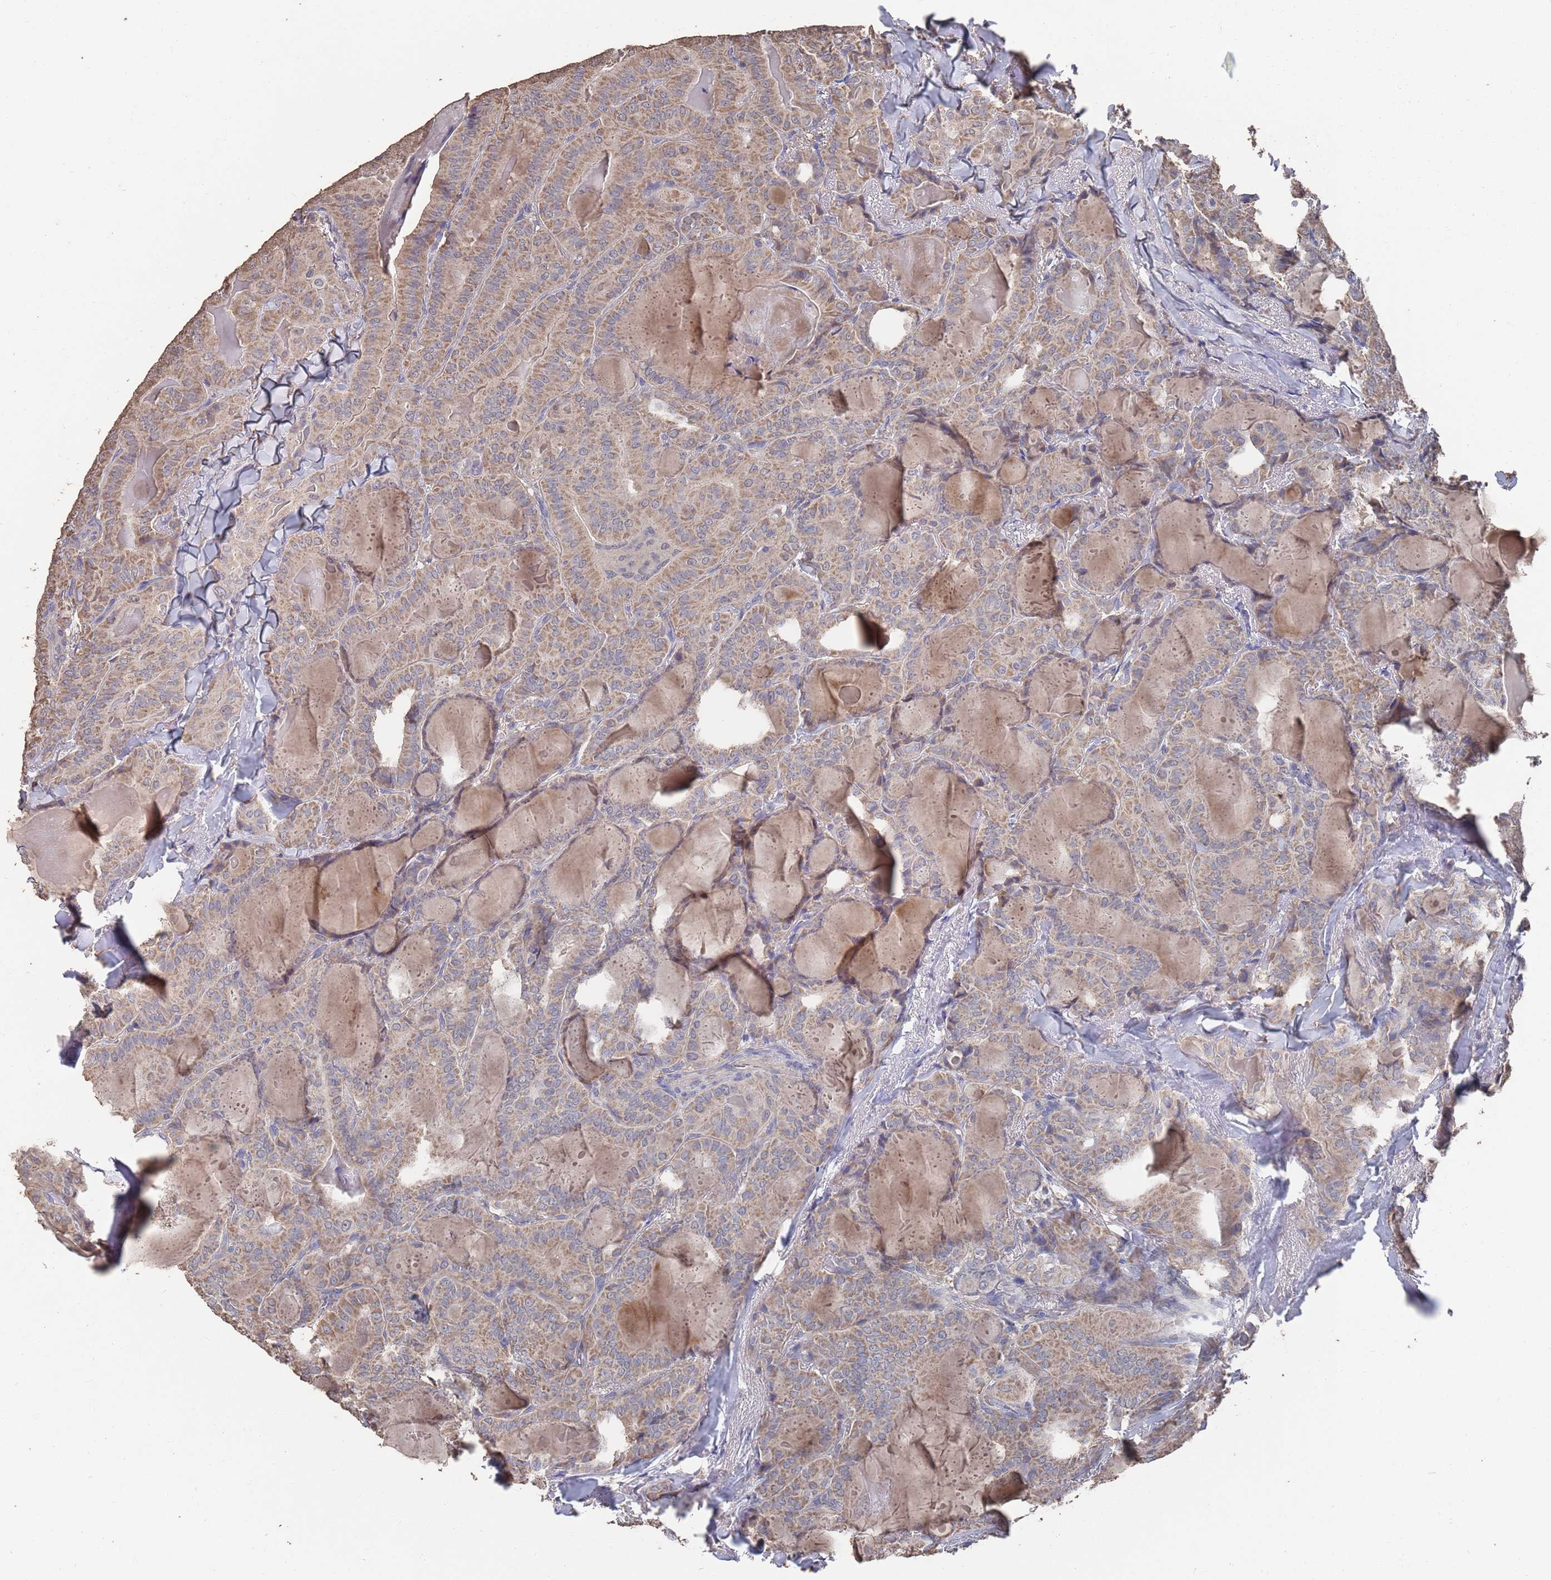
{"staining": {"intensity": "moderate", "quantity": ">75%", "location": "cytoplasmic/membranous"}, "tissue": "thyroid cancer", "cell_type": "Tumor cells", "image_type": "cancer", "snomed": [{"axis": "morphology", "description": "Papillary adenocarcinoma, NOS"}, {"axis": "topography", "description": "Thyroid gland"}], "caption": "This micrograph exhibits IHC staining of papillary adenocarcinoma (thyroid), with medium moderate cytoplasmic/membranous expression in about >75% of tumor cells.", "gene": "BTBD18", "patient": {"sex": "female", "age": 68}}